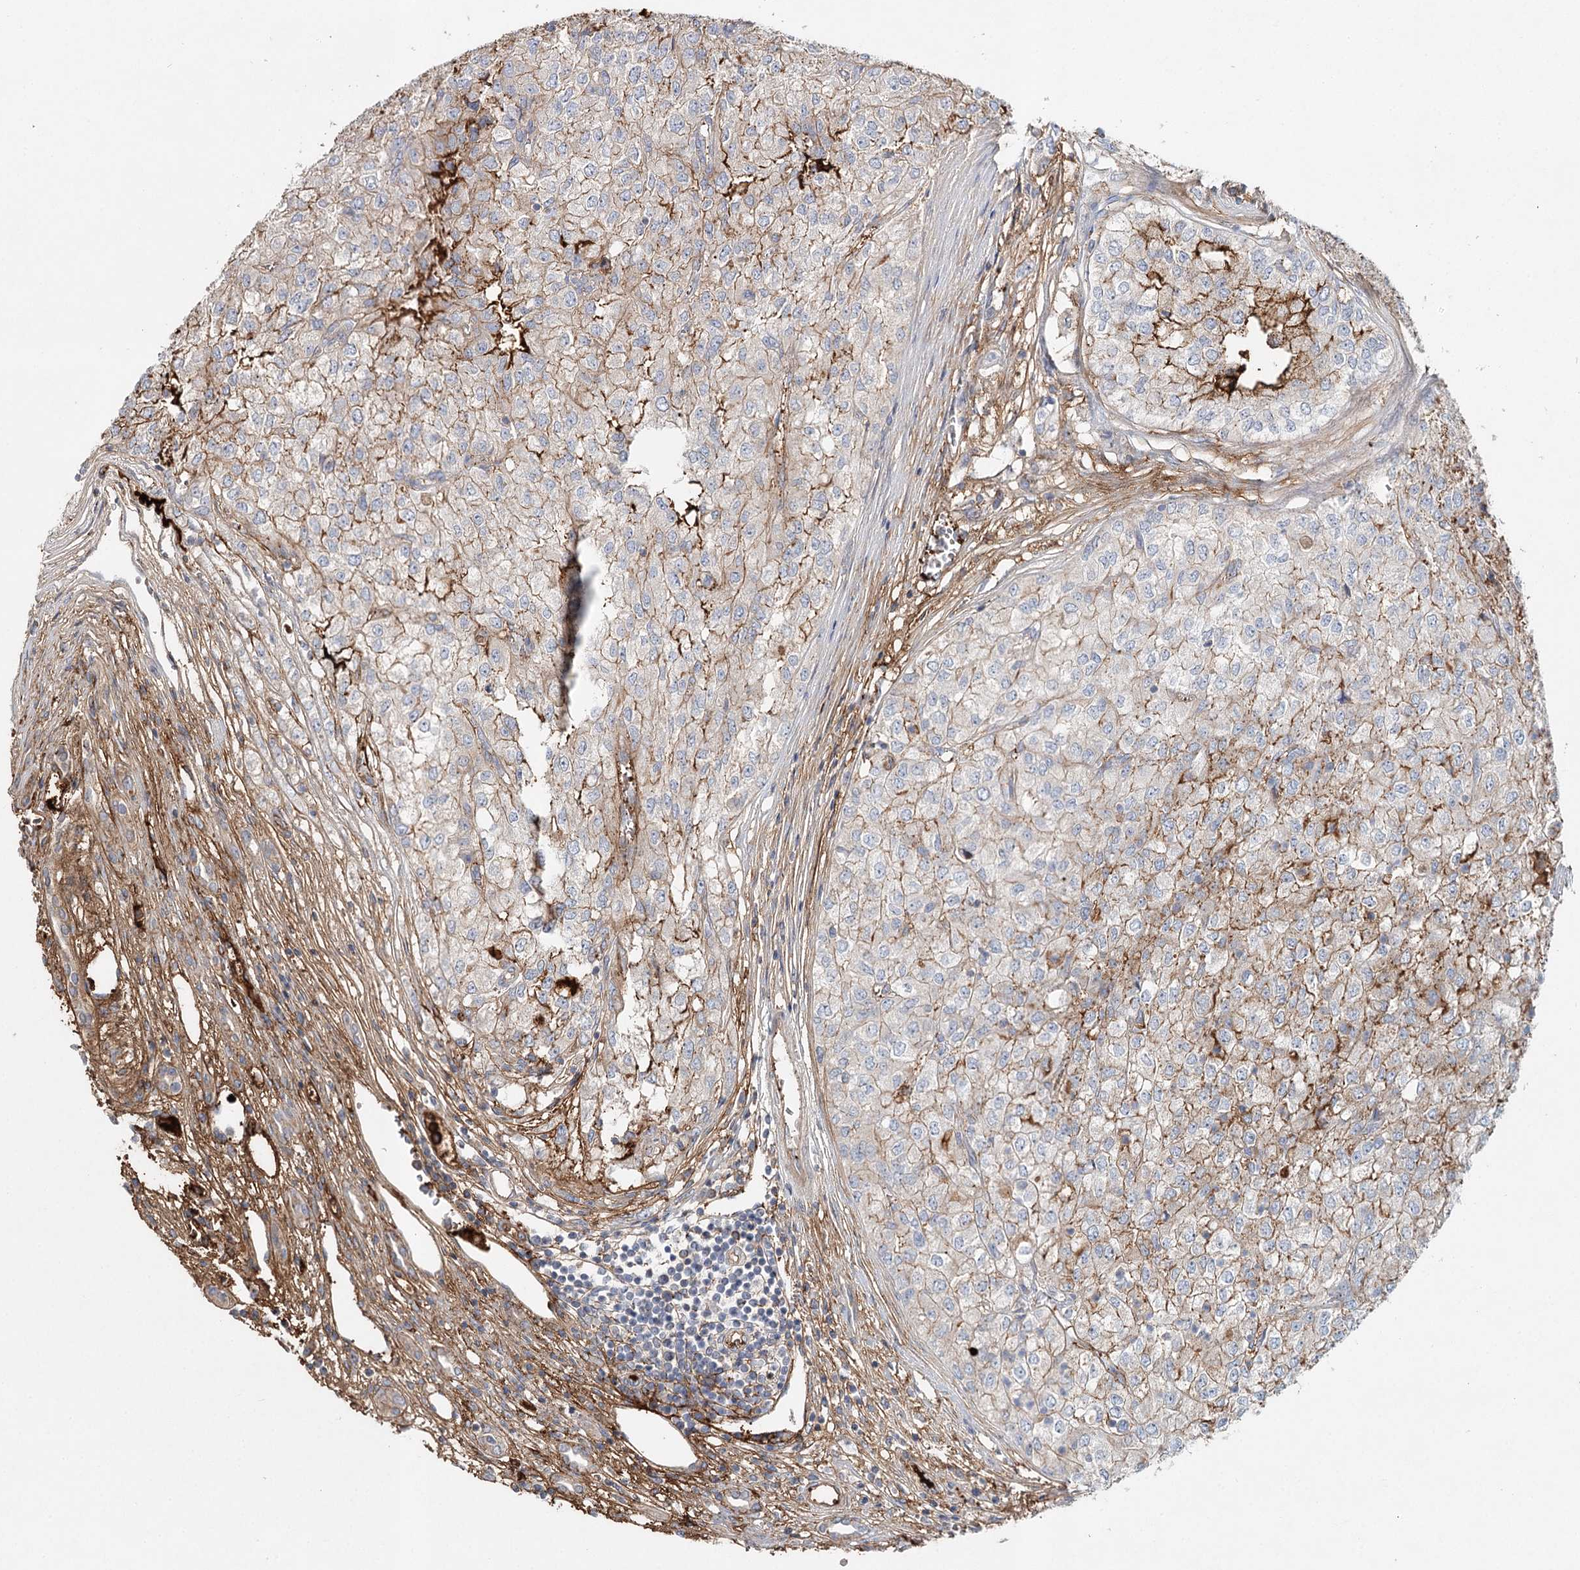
{"staining": {"intensity": "negative", "quantity": "none", "location": "none"}, "tissue": "renal cancer", "cell_type": "Tumor cells", "image_type": "cancer", "snomed": [{"axis": "morphology", "description": "Adenocarcinoma, NOS"}, {"axis": "topography", "description": "Kidney"}], "caption": "This micrograph is of adenocarcinoma (renal) stained with IHC to label a protein in brown with the nuclei are counter-stained blue. There is no positivity in tumor cells.", "gene": "ALKBH8", "patient": {"sex": "female", "age": 54}}